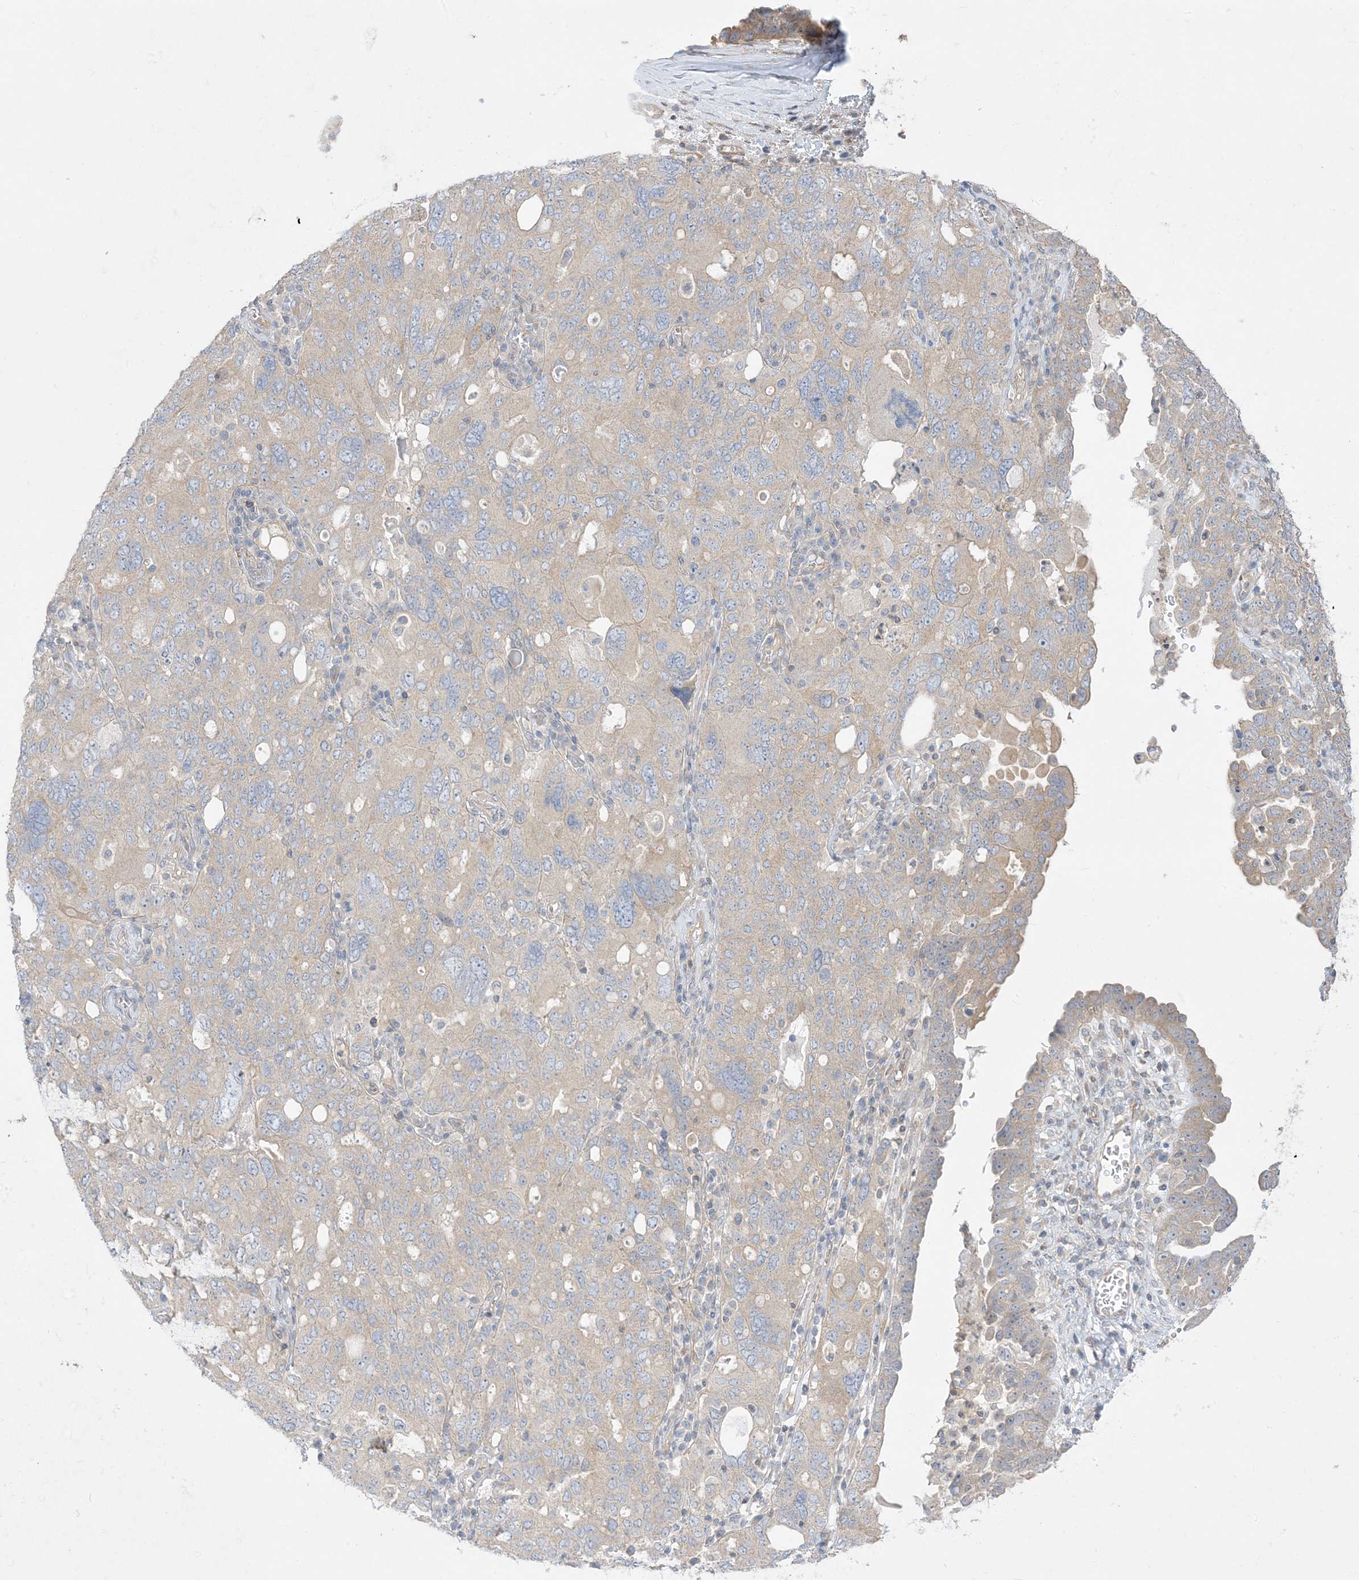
{"staining": {"intensity": "weak", "quantity": "<25%", "location": "cytoplasmic/membranous"}, "tissue": "ovarian cancer", "cell_type": "Tumor cells", "image_type": "cancer", "snomed": [{"axis": "morphology", "description": "Carcinoma, endometroid"}, {"axis": "topography", "description": "Ovary"}], "caption": "The histopathology image shows no significant staining in tumor cells of ovarian cancer.", "gene": "ARHGEF9", "patient": {"sex": "female", "age": 62}}